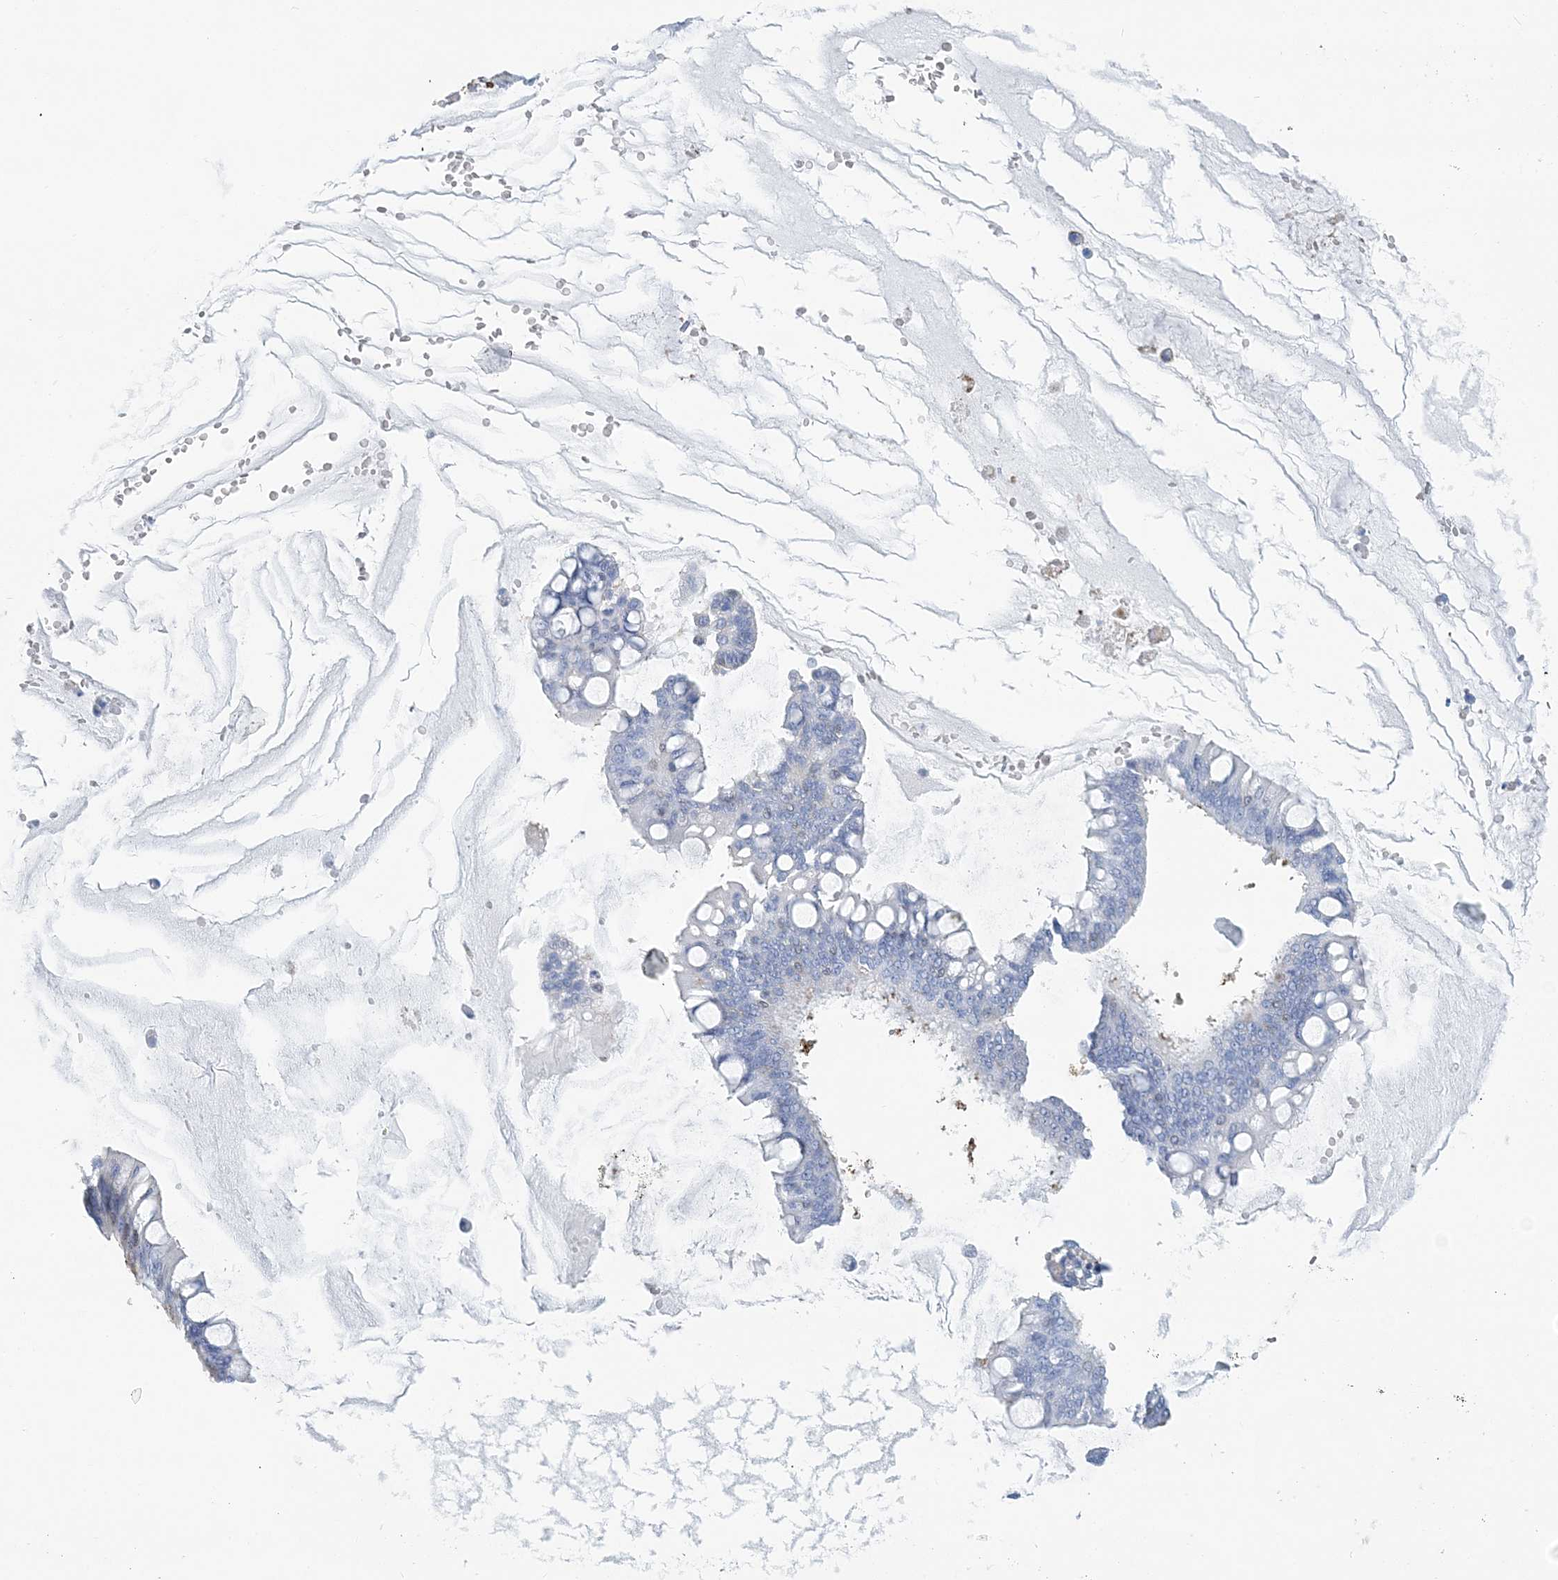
{"staining": {"intensity": "negative", "quantity": "none", "location": "none"}, "tissue": "ovarian cancer", "cell_type": "Tumor cells", "image_type": "cancer", "snomed": [{"axis": "morphology", "description": "Cystadenocarcinoma, mucinous, NOS"}, {"axis": "topography", "description": "Ovary"}], "caption": "This is an IHC image of ovarian cancer (mucinous cystadenocarcinoma). There is no expression in tumor cells.", "gene": "NKX6-1", "patient": {"sex": "female", "age": 73}}